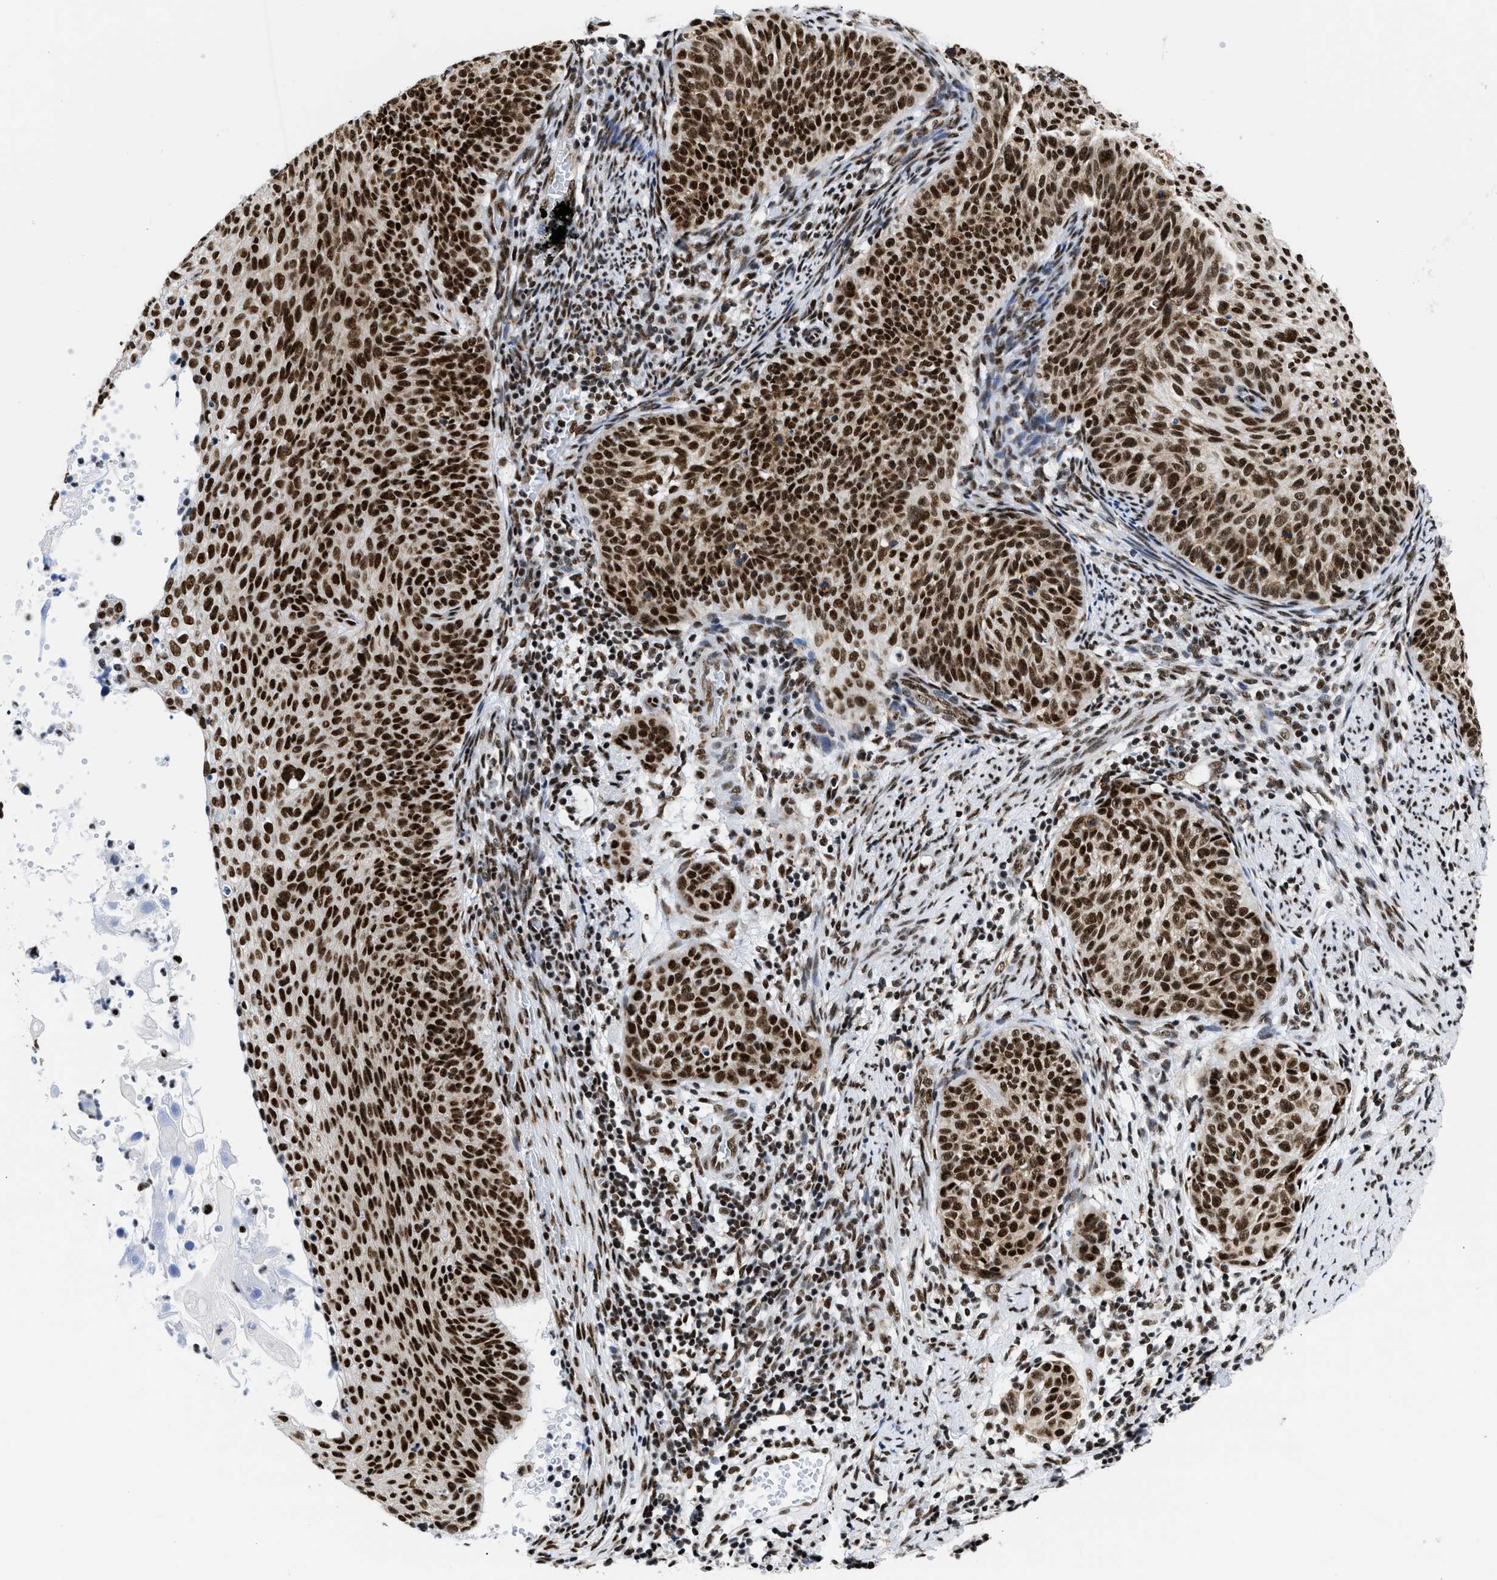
{"staining": {"intensity": "strong", "quantity": ">75%", "location": "nuclear"}, "tissue": "cervical cancer", "cell_type": "Tumor cells", "image_type": "cancer", "snomed": [{"axis": "morphology", "description": "Squamous cell carcinoma, NOS"}, {"axis": "topography", "description": "Cervix"}], "caption": "This photomicrograph demonstrates IHC staining of cervical cancer (squamous cell carcinoma), with high strong nuclear expression in approximately >75% of tumor cells.", "gene": "RBM8A", "patient": {"sex": "female", "age": 70}}